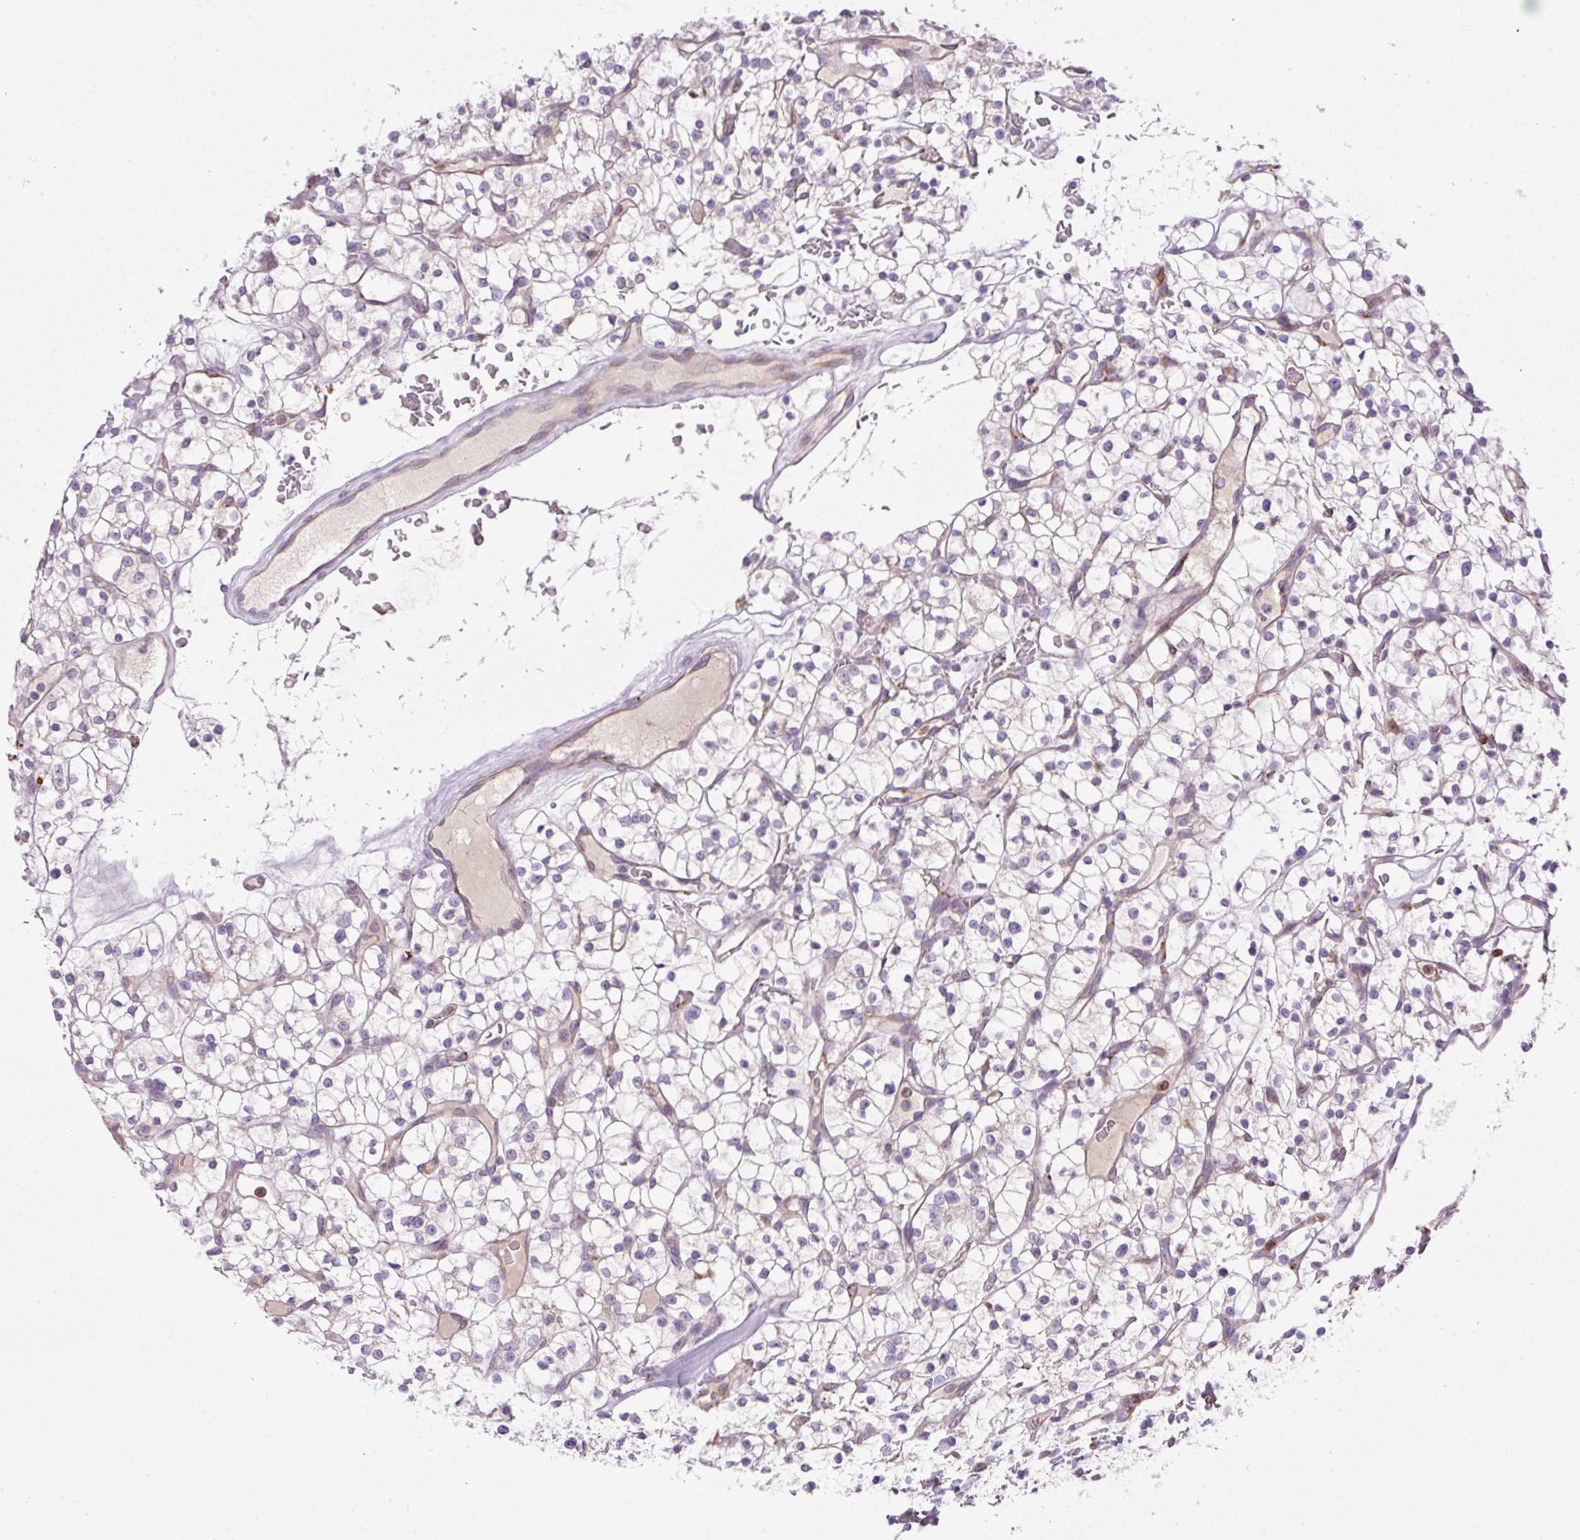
{"staining": {"intensity": "negative", "quantity": "none", "location": "none"}, "tissue": "renal cancer", "cell_type": "Tumor cells", "image_type": "cancer", "snomed": [{"axis": "morphology", "description": "Adenocarcinoma, NOS"}, {"axis": "topography", "description": "Kidney"}], "caption": "A histopathology image of human renal cancer (adenocarcinoma) is negative for staining in tumor cells.", "gene": "POFUT1", "patient": {"sex": "female", "age": 64}}